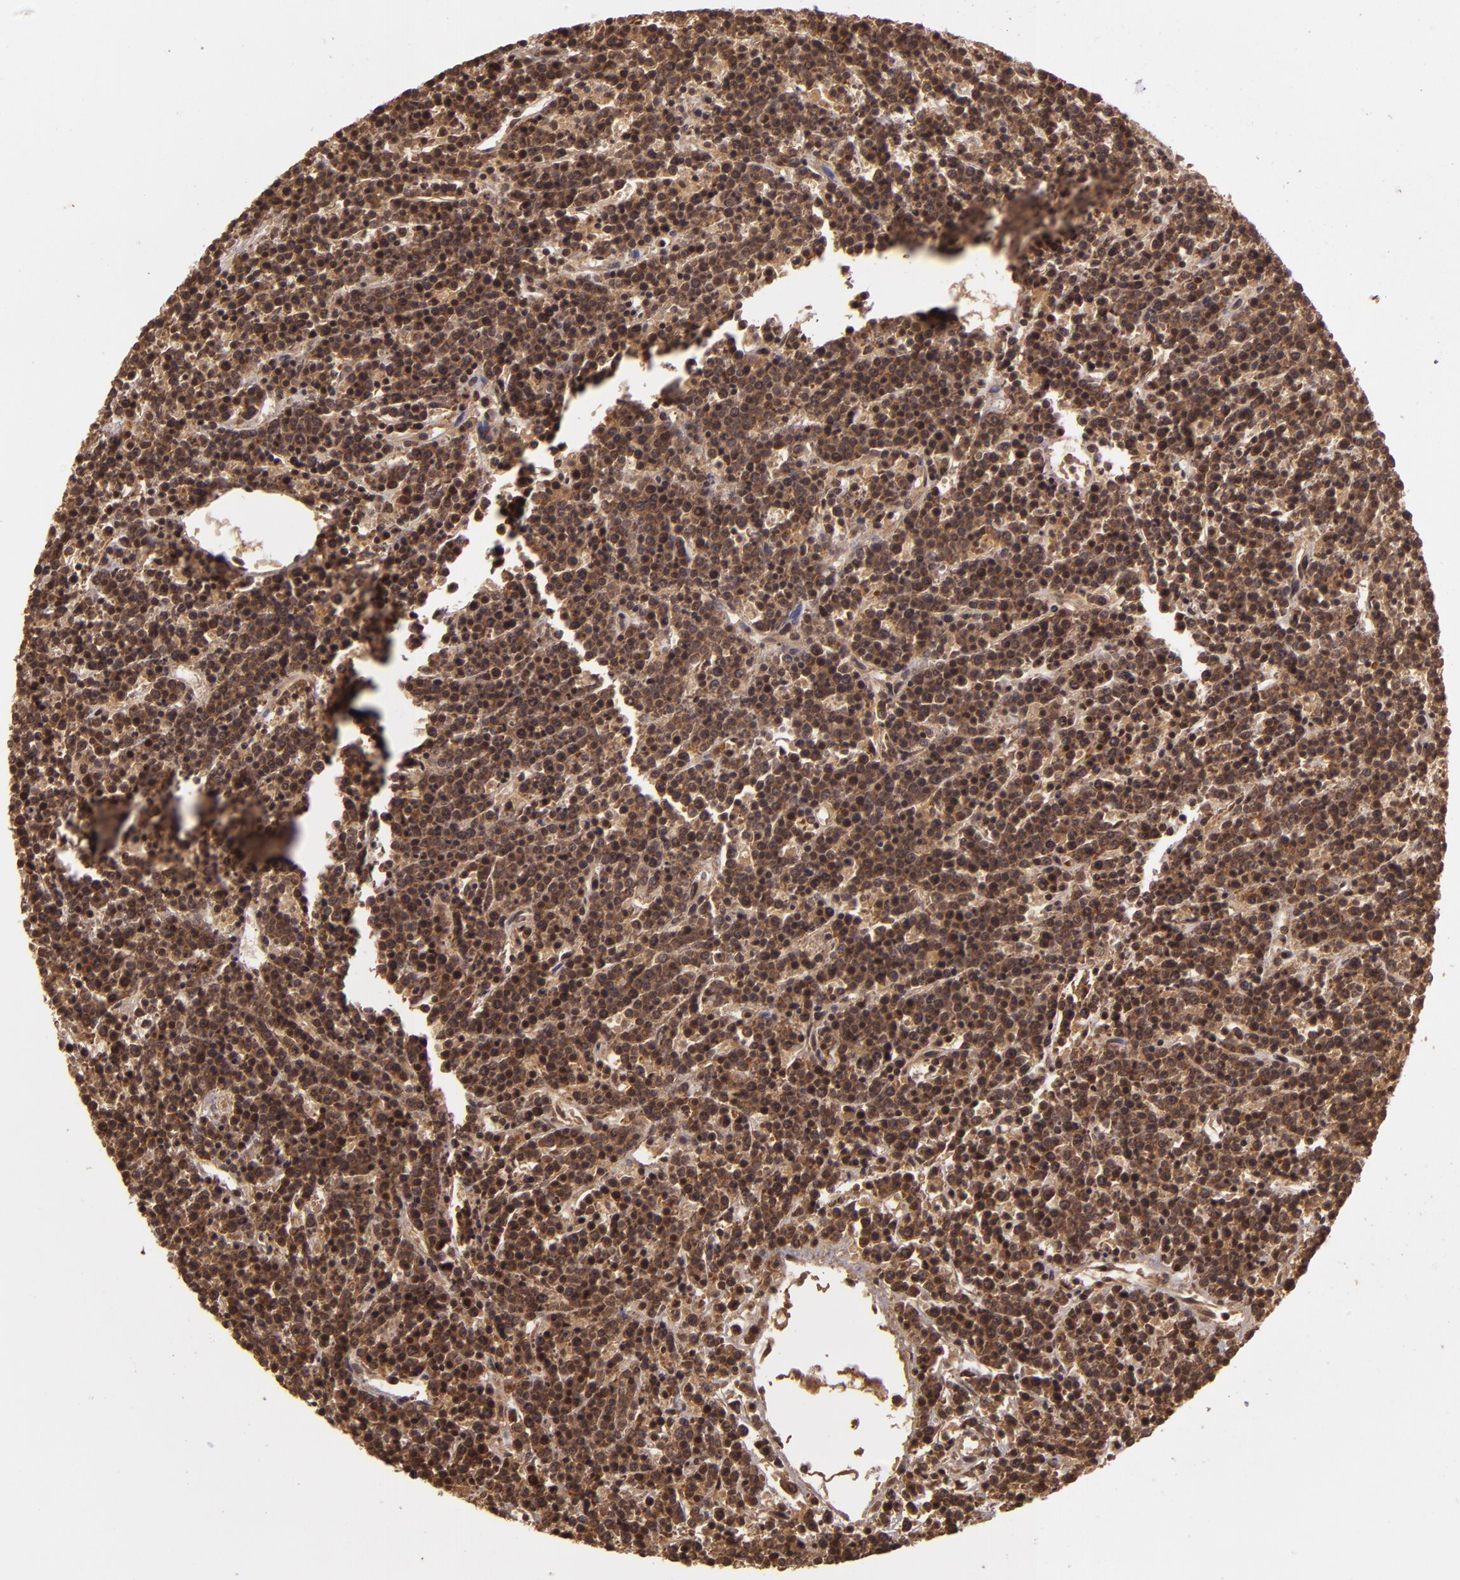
{"staining": {"intensity": "moderate", "quantity": ">75%", "location": "cytoplasmic/membranous"}, "tissue": "lymphoma", "cell_type": "Tumor cells", "image_type": "cancer", "snomed": [{"axis": "morphology", "description": "Malignant lymphoma, non-Hodgkin's type, High grade"}, {"axis": "topography", "description": "Ovary"}], "caption": "High-grade malignant lymphoma, non-Hodgkin's type stained with DAB (3,3'-diaminobenzidine) IHC demonstrates medium levels of moderate cytoplasmic/membranous expression in approximately >75% of tumor cells.", "gene": "TXNRD2", "patient": {"sex": "female", "age": 56}}